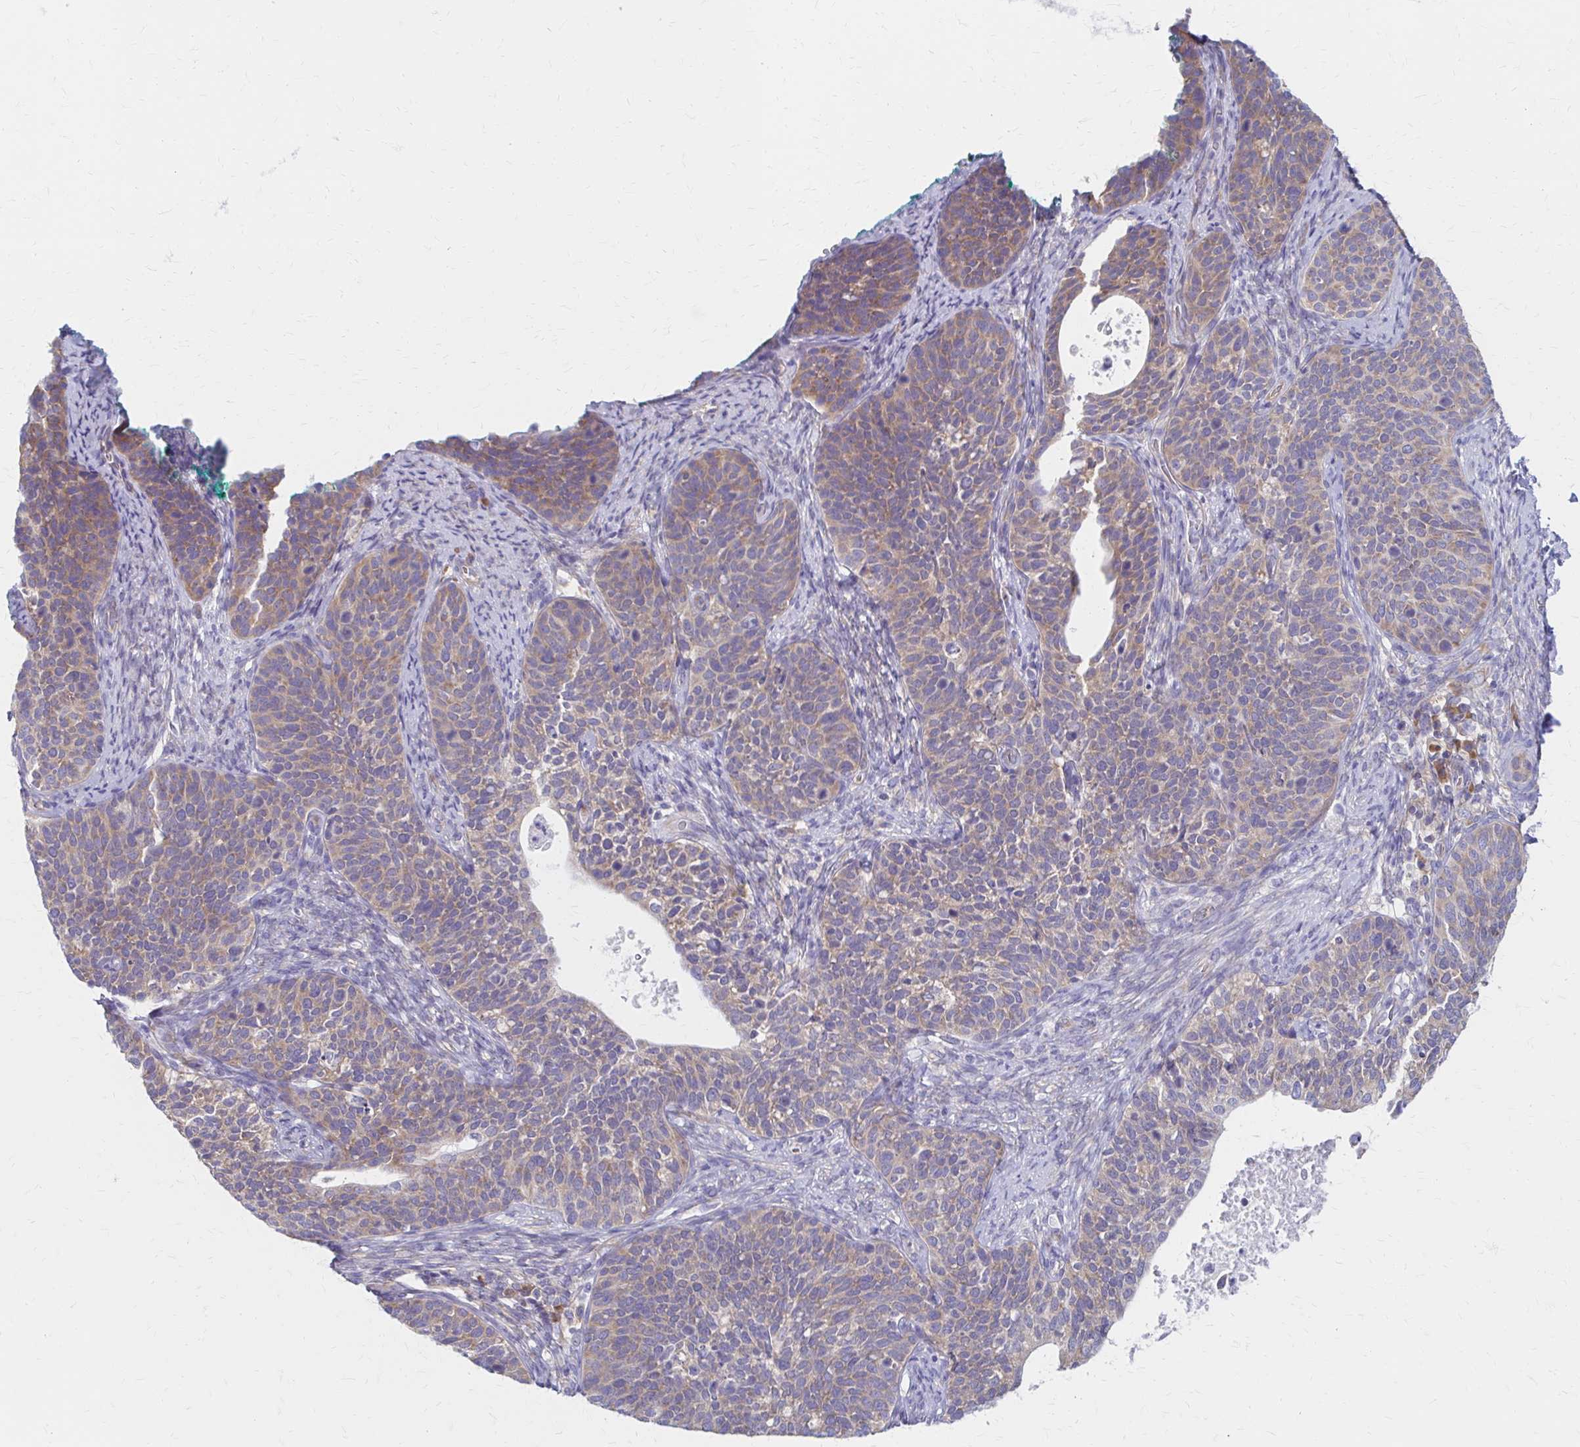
{"staining": {"intensity": "weak", "quantity": "25%-75%", "location": "cytoplasmic/membranous"}, "tissue": "cervical cancer", "cell_type": "Tumor cells", "image_type": "cancer", "snomed": [{"axis": "morphology", "description": "Squamous cell carcinoma, NOS"}, {"axis": "topography", "description": "Cervix"}], "caption": "A high-resolution histopathology image shows immunohistochemistry staining of cervical cancer (squamous cell carcinoma), which shows weak cytoplasmic/membranous positivity in about 25%-75% of tumor cells. (DAB (3,3'-diaminobenzidine) = brown stain, brightfield microscopy at high magnification).", "gene": "RPL27A", "patient": {"sex": "female", "age": 69}}